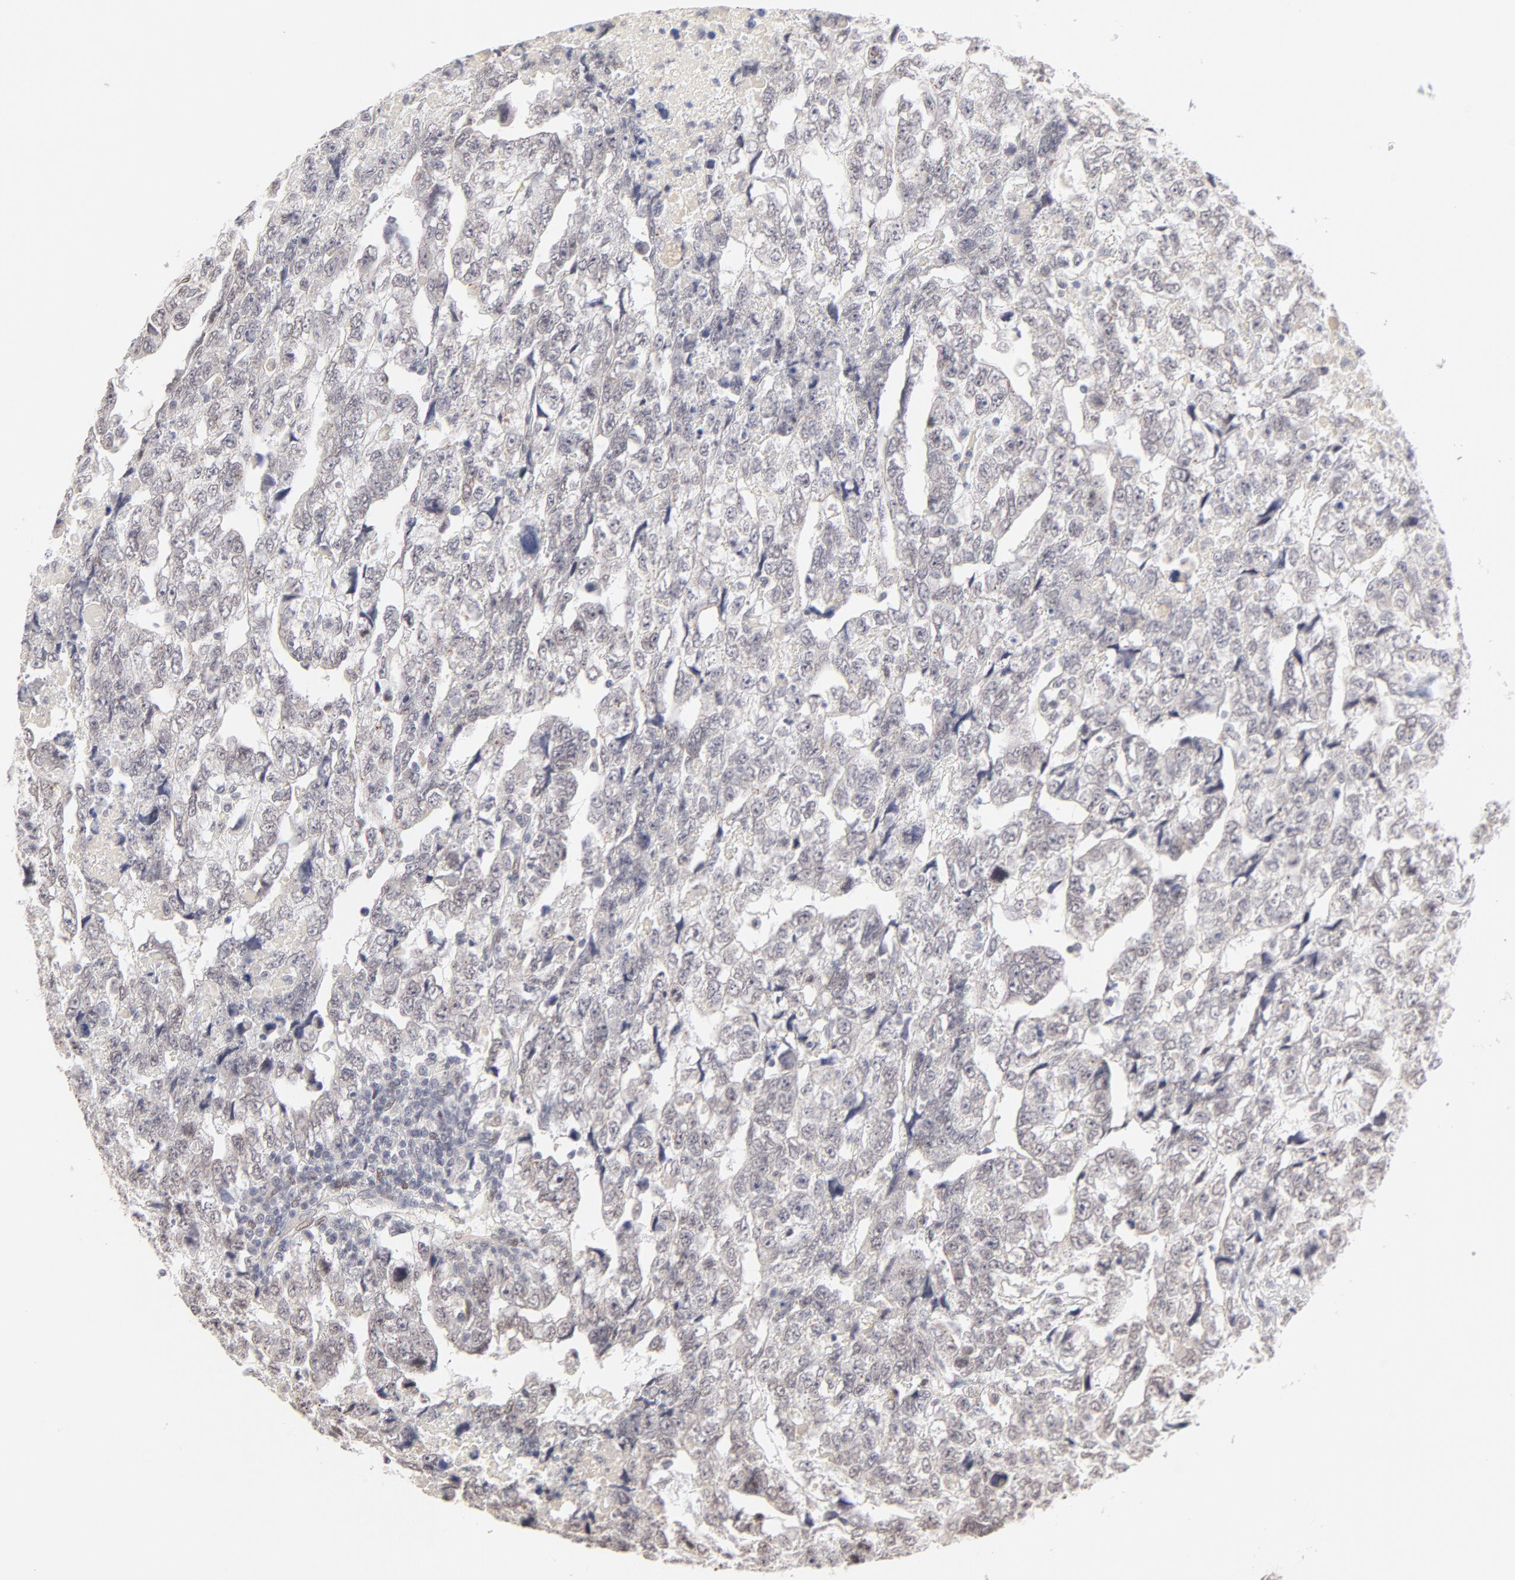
{"staining": {"intensity": "negative", "quantity": "none", "location": "none"}, "tissue": "testis cancer", "cell_type": "Tumor cells", "image_type": "cancer", "snomed": [{"axis": "morphology", "description": "Carcinoma, Embryonal, NOS"}, {"axis": "topography", "description": "Testis"}], "caption": "A high-resolution micrograph shows immunohistochemistry (IHC) staining of testis cancer (embryonal carcinoma), which demonstrates no significant positivity in tumor cells.", "gene": "PBX3", "patient": {"sex": "male", "age": 36}}